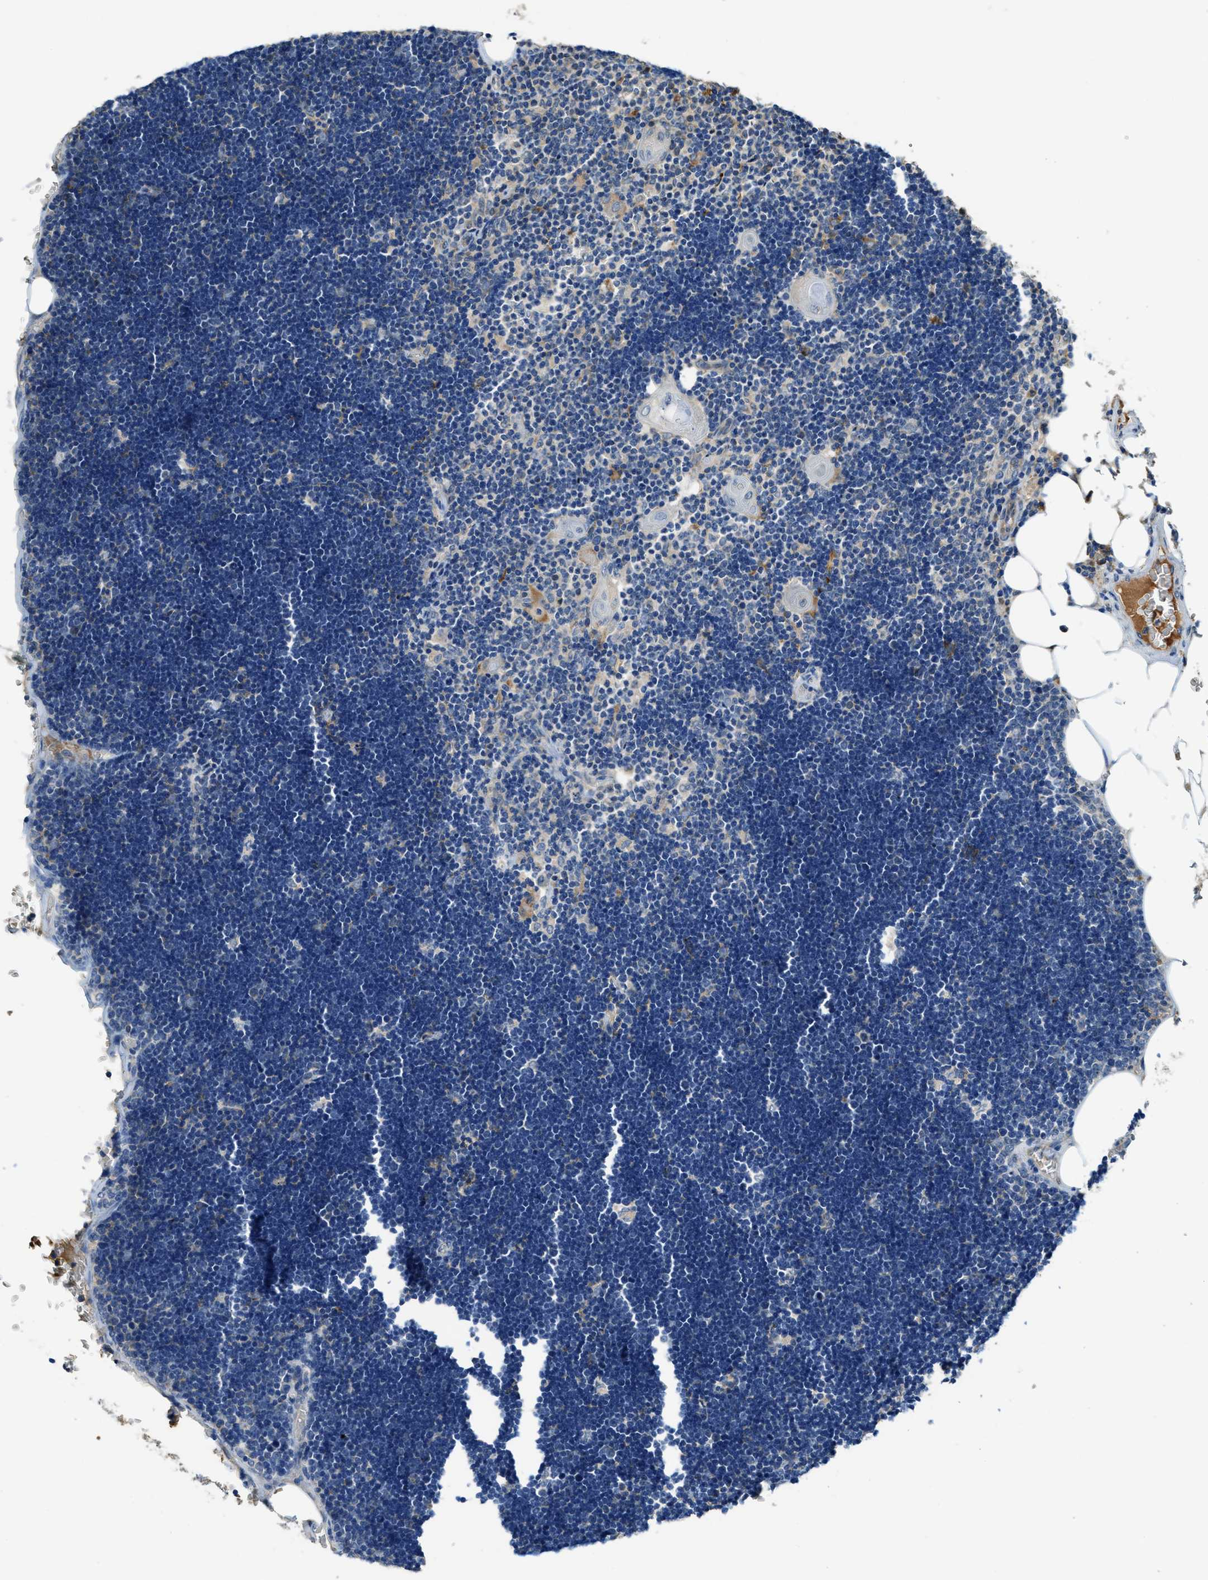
{"staining": {"intensity": "negative", "quantity": "none", "location": "none"}, "tissue": "lymph node", "cell_type": "Germinal center cells", "image_type": "normal", "snomed": [{"axis": "morphology", "description": "Normal tissue, NOS"}, {"axis": "topography", "description": "Lymph node"}], "caption": "Immunohistochemistry micrograph of unremarkable lymph node: lymph node stained with DAB exhibits no significant protein positivity in germinal center cells.", "gene": "RIPK2", "patient": {"sex": "male", "age": 33}}